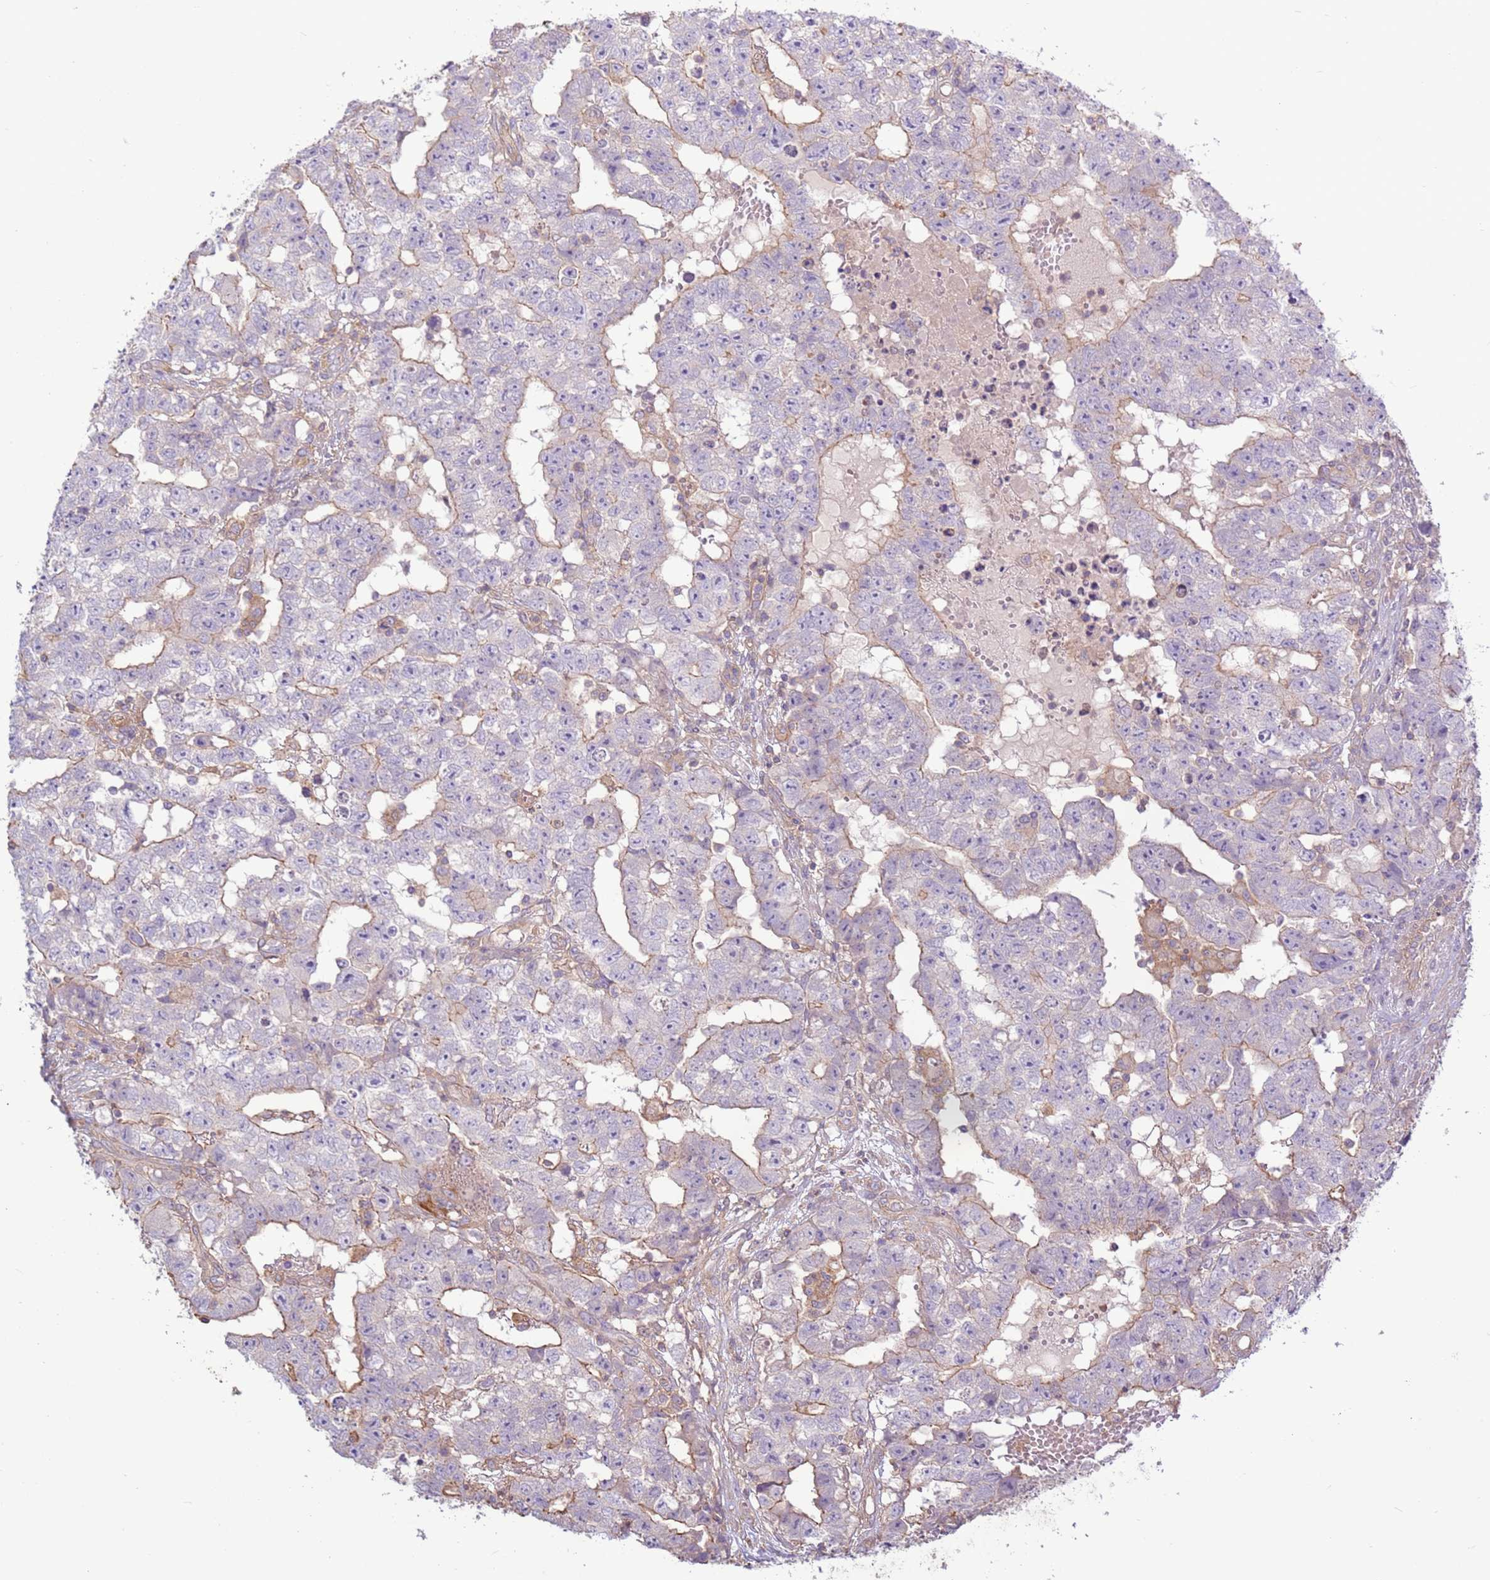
{"staining": {"intensity": "weak", "quantity": "25%-75%", "location": "cytoplasmic/membranous"}, "tissue": "testis cancer", "cell_type": "Tumor cells", "image_type": "cancer", "snomed": [{"axis": "morphology", "description": "Carcinoma, Embryonal, NOS"}, {"axis": "topography", "description": "Testis"}], "caption": "Protein staining of embryonal carcinoma (testis) tissue demonstrates weak cytoplasmic/membranous expression in approximately 25%-75% of tumor cells. (DAB (3,3'-diaminobenzidine) IHC, brown staining for protein, blue staining for nuclei).", "gene": "EVA1B", "patient": {"sex": "male", "age": 25}}